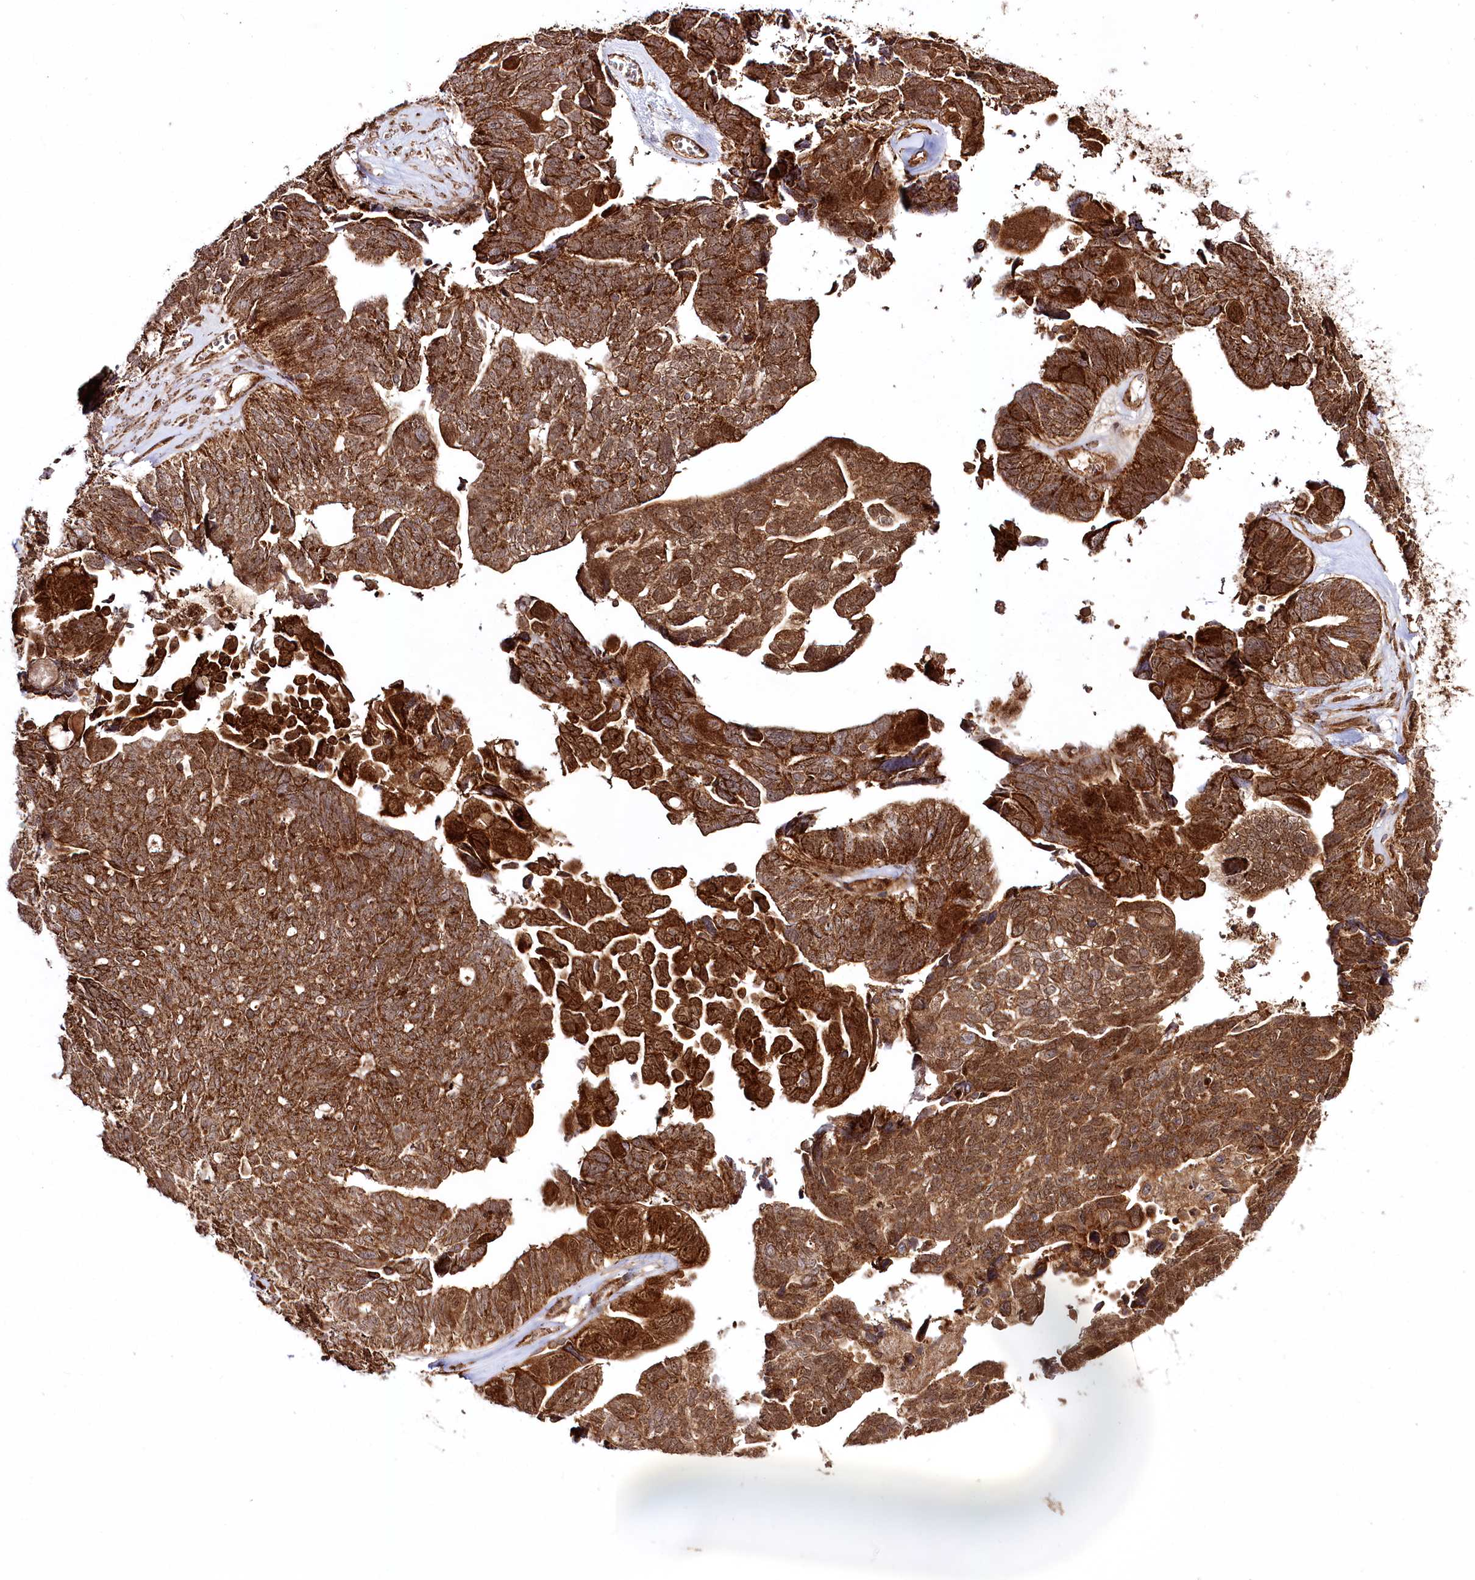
{"staining": {"intensity": "strong", "quantity": ">75%", "location": "cytoplasmic/membranous"}, "tissue": "ovarian cancer", "cell_type": "Tumor cells", "image_type": "cancer", "snomed": [{"axis": "morphology", "description": "Cystadenocarcinoma, serous, NOS"}, {"axis": "topography", "description": "Ovary"}], "caption": "Ovarian cancer tissue exhibits strong cytoplasmic/membranous positivity in approximately >75% of tumor cells", "gene": "REXO2", "patient": {"sex": "female", "age": 79}}